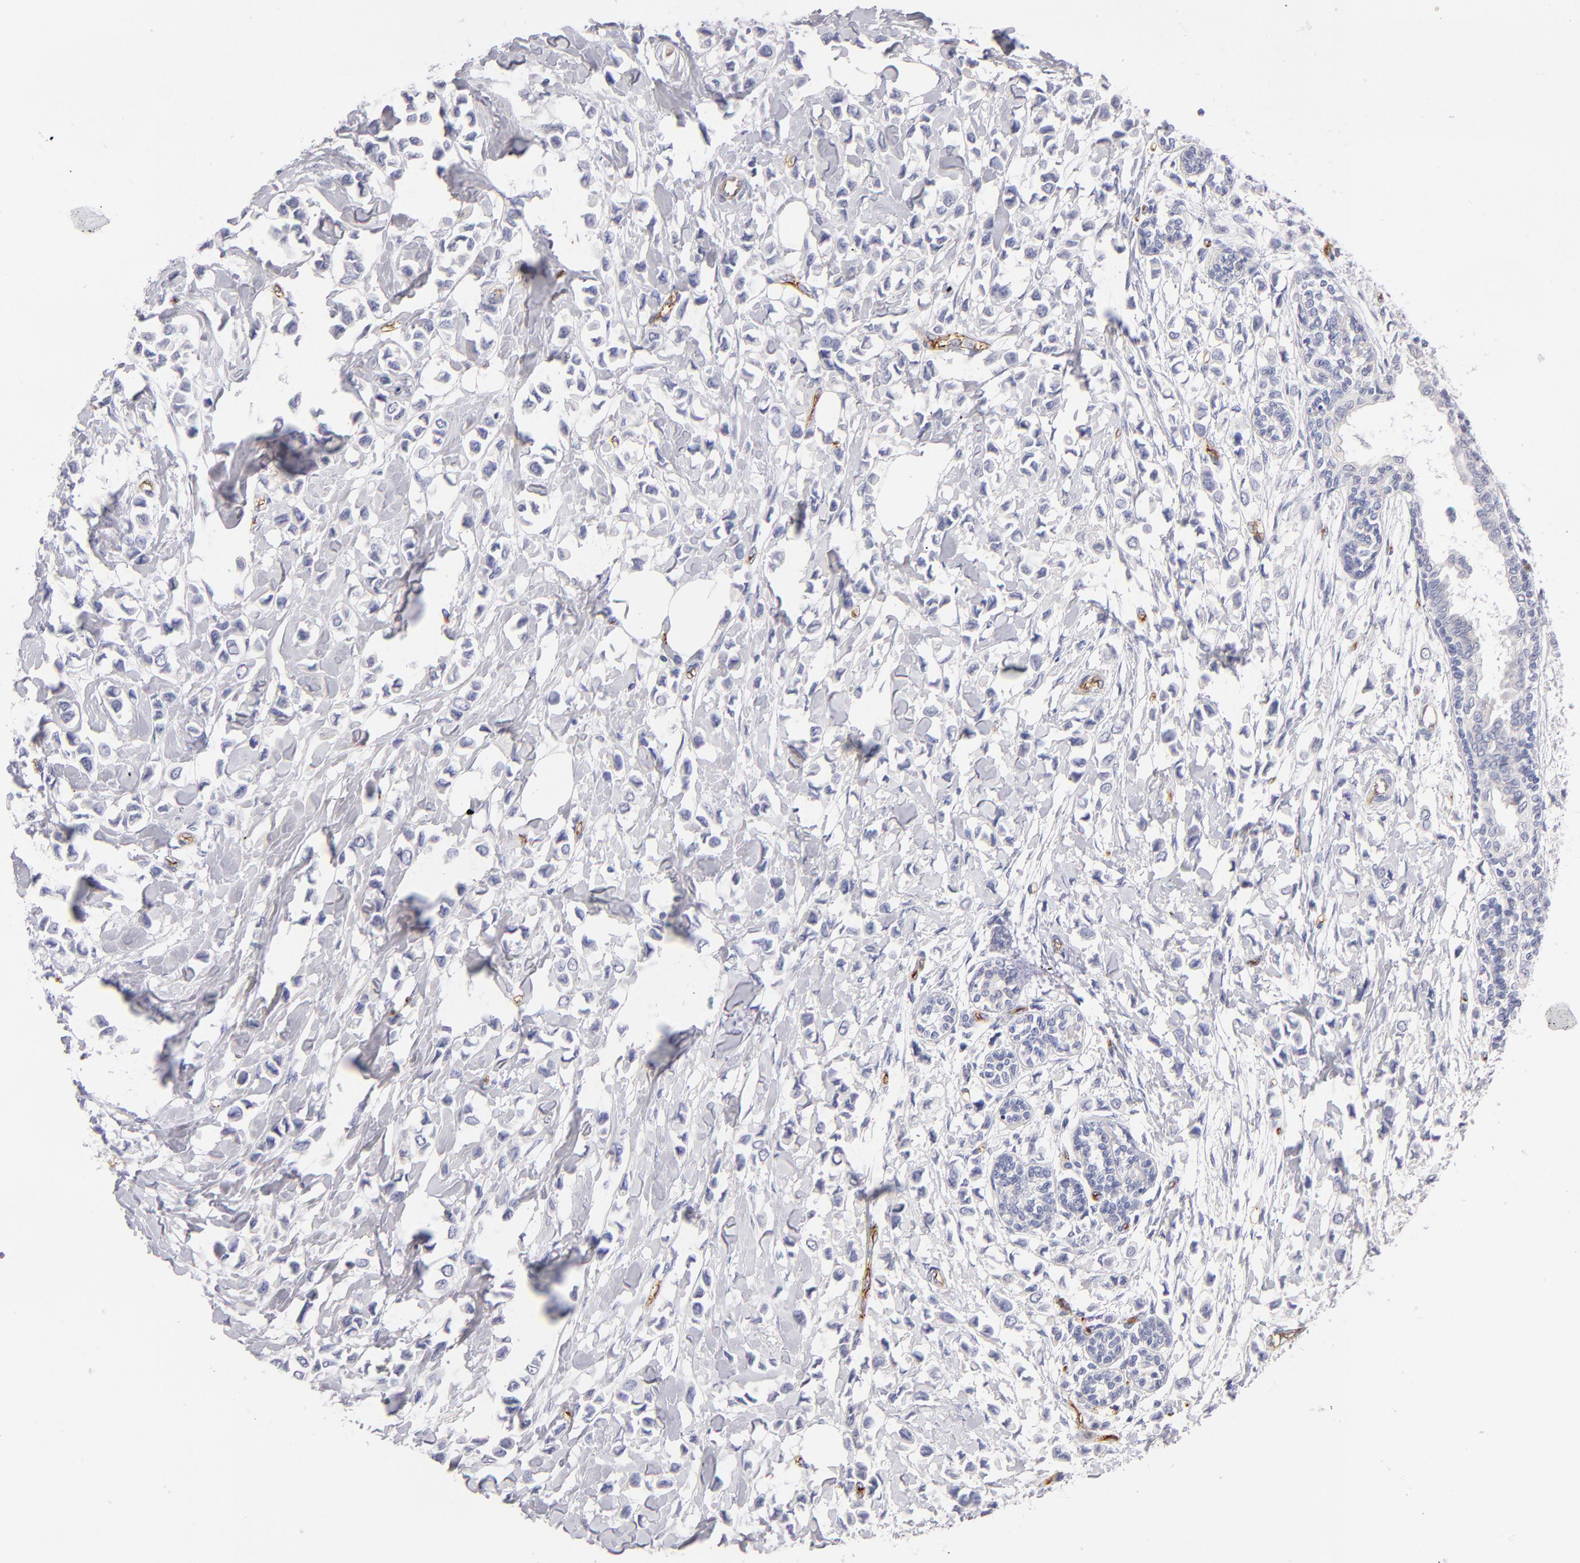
{"staining": {"intensity": "negative", "quantity": "none", "location": "none"}, "tissue": "breast cancer", "cell_type": "Tumor cells", "image_type": "cancer", "snomed": [{"axis": "morphology", "description": "Lobular carcinoma"}, {"axis": "topography", "description": "Breast"}], "caption": "A high-resolution micrograph shows immunohistochemistry (IHC) staining of lobular carcinoma (breast), which shows no significant expression in tumor cells. (Stains: DAB IHC with hematoxylin counter stain, Microscopy: brightfield microscopy at high magnification).", "gene": "PLVAP", "patient": {"sex": "female", "age": 51}}